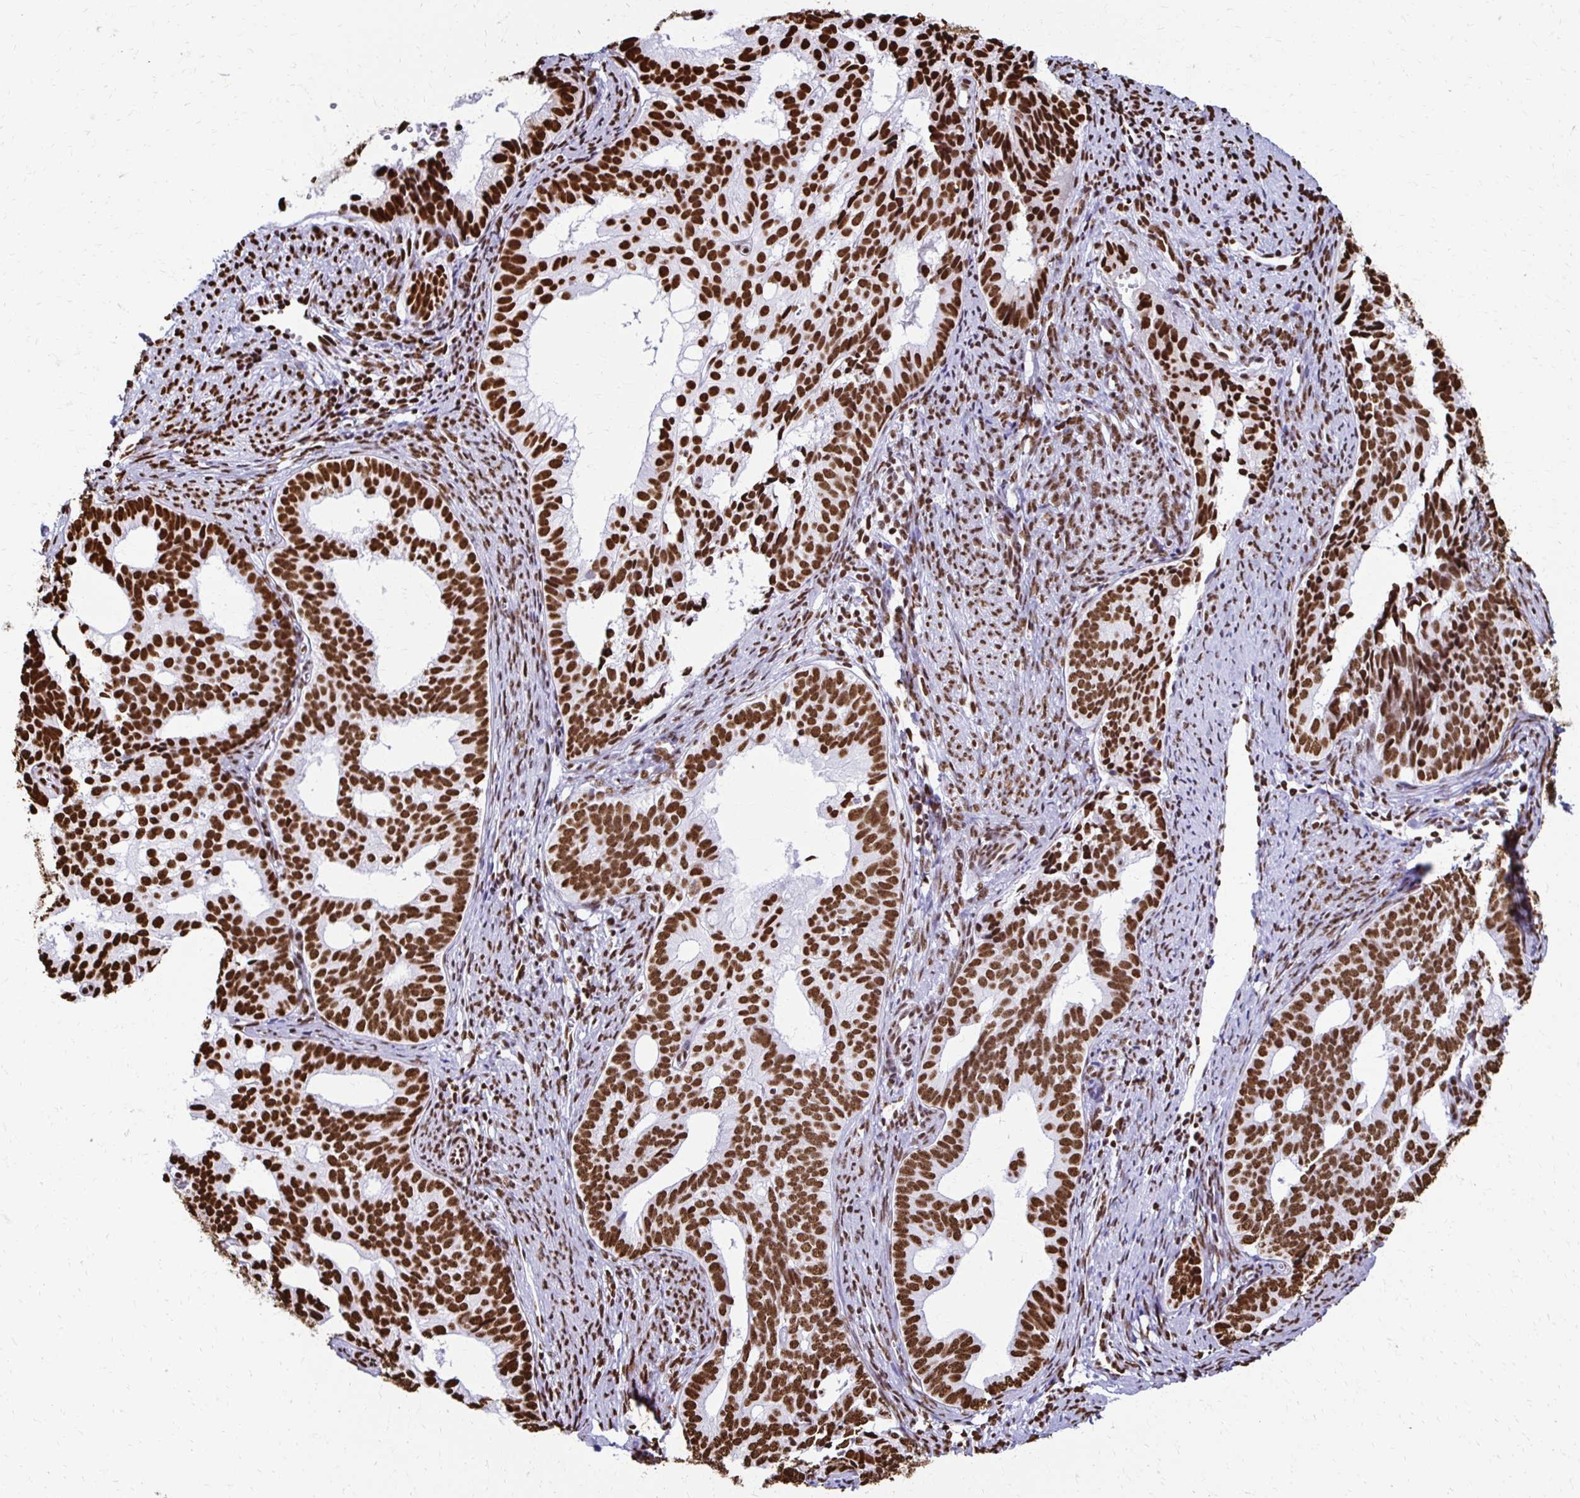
{"staining": {"intensity": "strong", "quantity": ">75%", "location": "nuclear"}, "tissue": "endometrial cancer", "cell_type": "Tumor cells", "image_type": "cancer", "snomed": [{"axis": "morphology", "description": "Adenocarcinoma, NOS"}, {"axis": "topography", "description": "Endometrium"}], "caption": "A high-resolution photomicrograph shows immunohistochemistry (IHC) staining of endometrial cancer, which displays strong nuclear positivity in approximately >75% of tumor cells. Nuclei are stained in blue.", "gene": "NONO", "patient": {"sex": "female", "age": 75}}